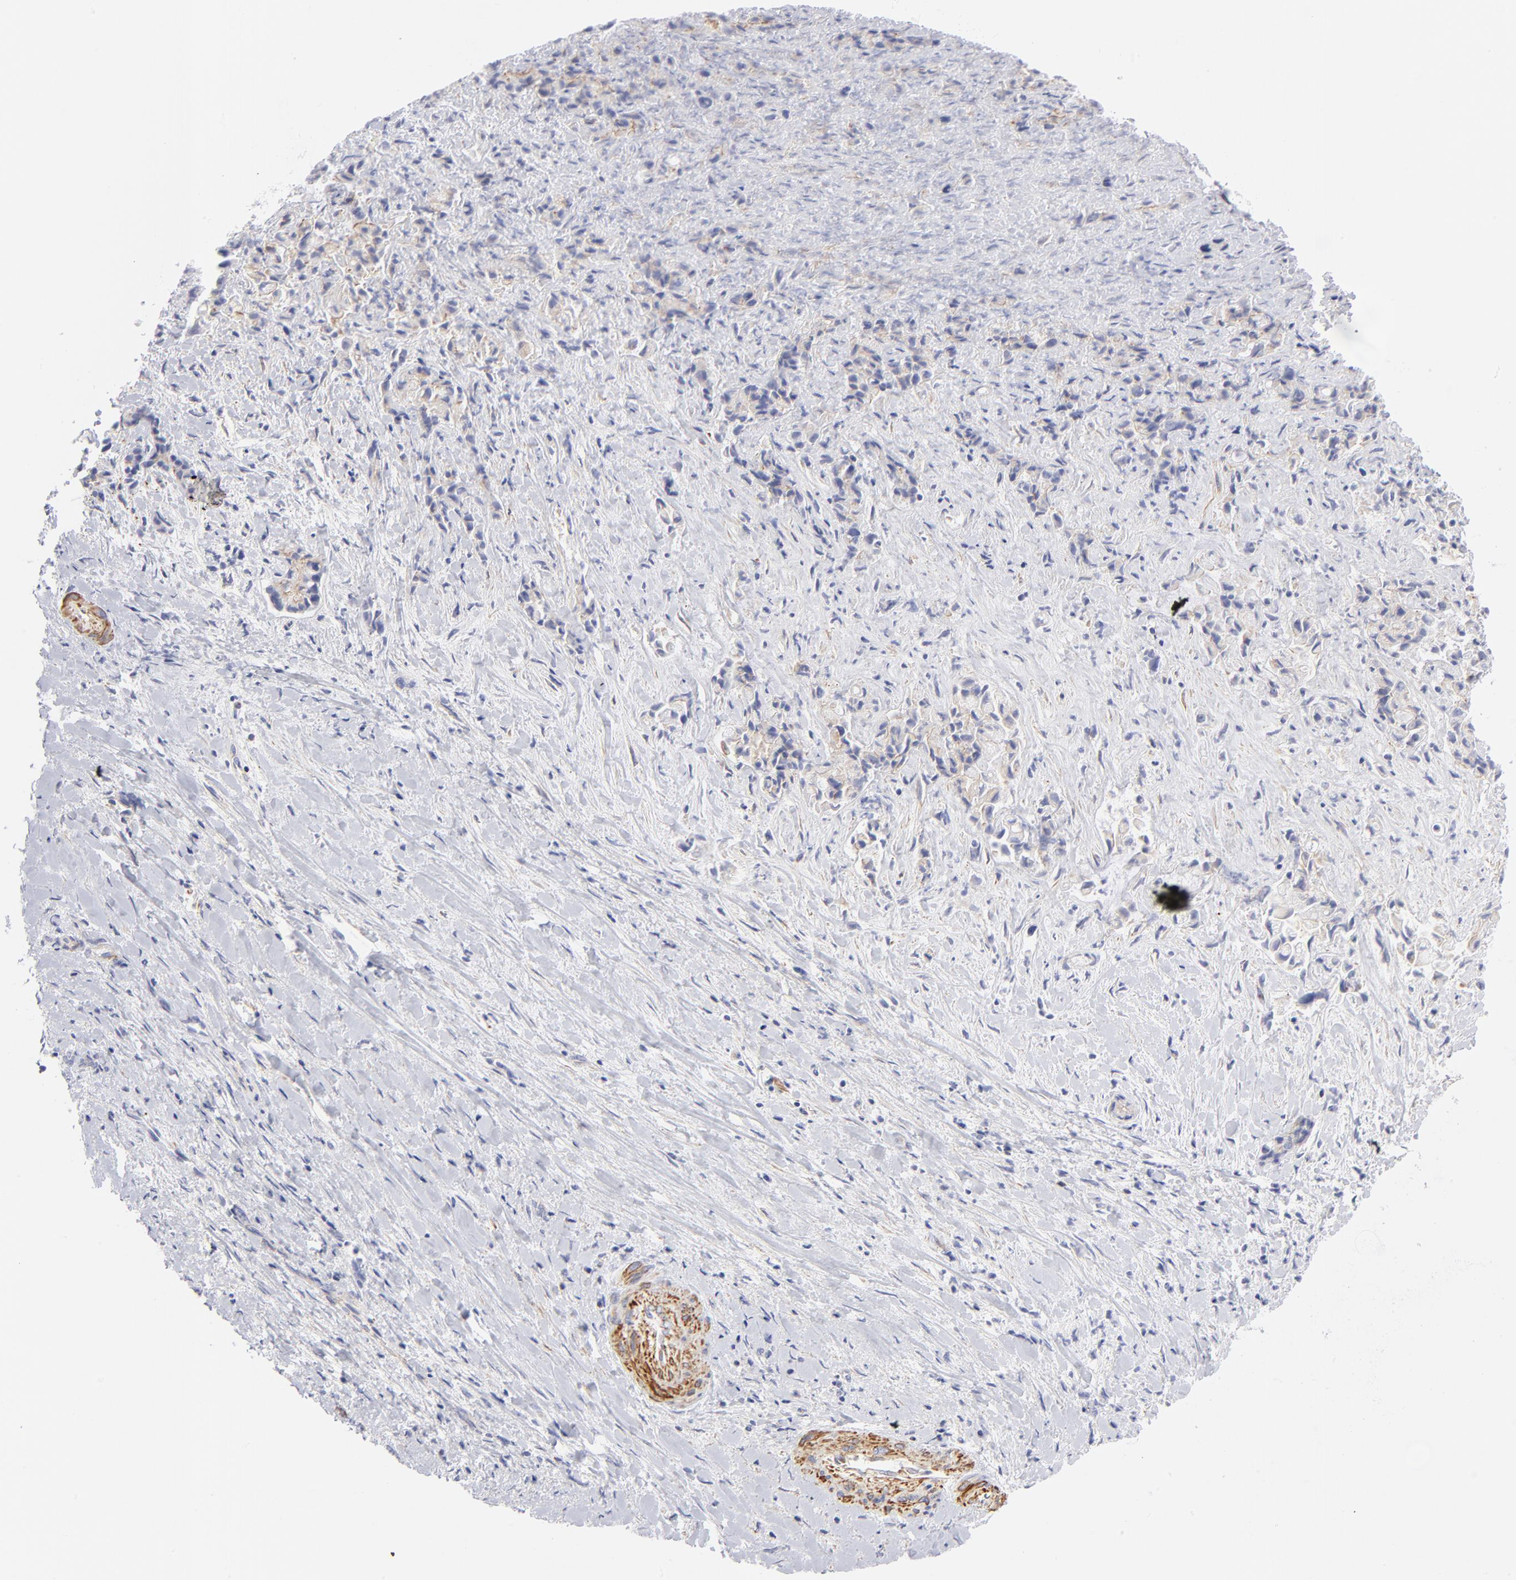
{"staining": {"intensity": "weak", "quantity": "<25%", "location": "cytoplasmic/membranous"}, "tissue": "liver cancer", "cell_type": "Tumor cells", "image_type": "cancer", "snomed": [{"axis": "morphology", "description": "Cholangiocarcinoma"}, {"axis": "topography", "description": "Liver"}], "caption": "This is an IHC image of cholangiocarcinoma (liver). There is no expression in tumor cells.", "gene": "ACTA2", "patient": {"sex": "male", "age": 57}}